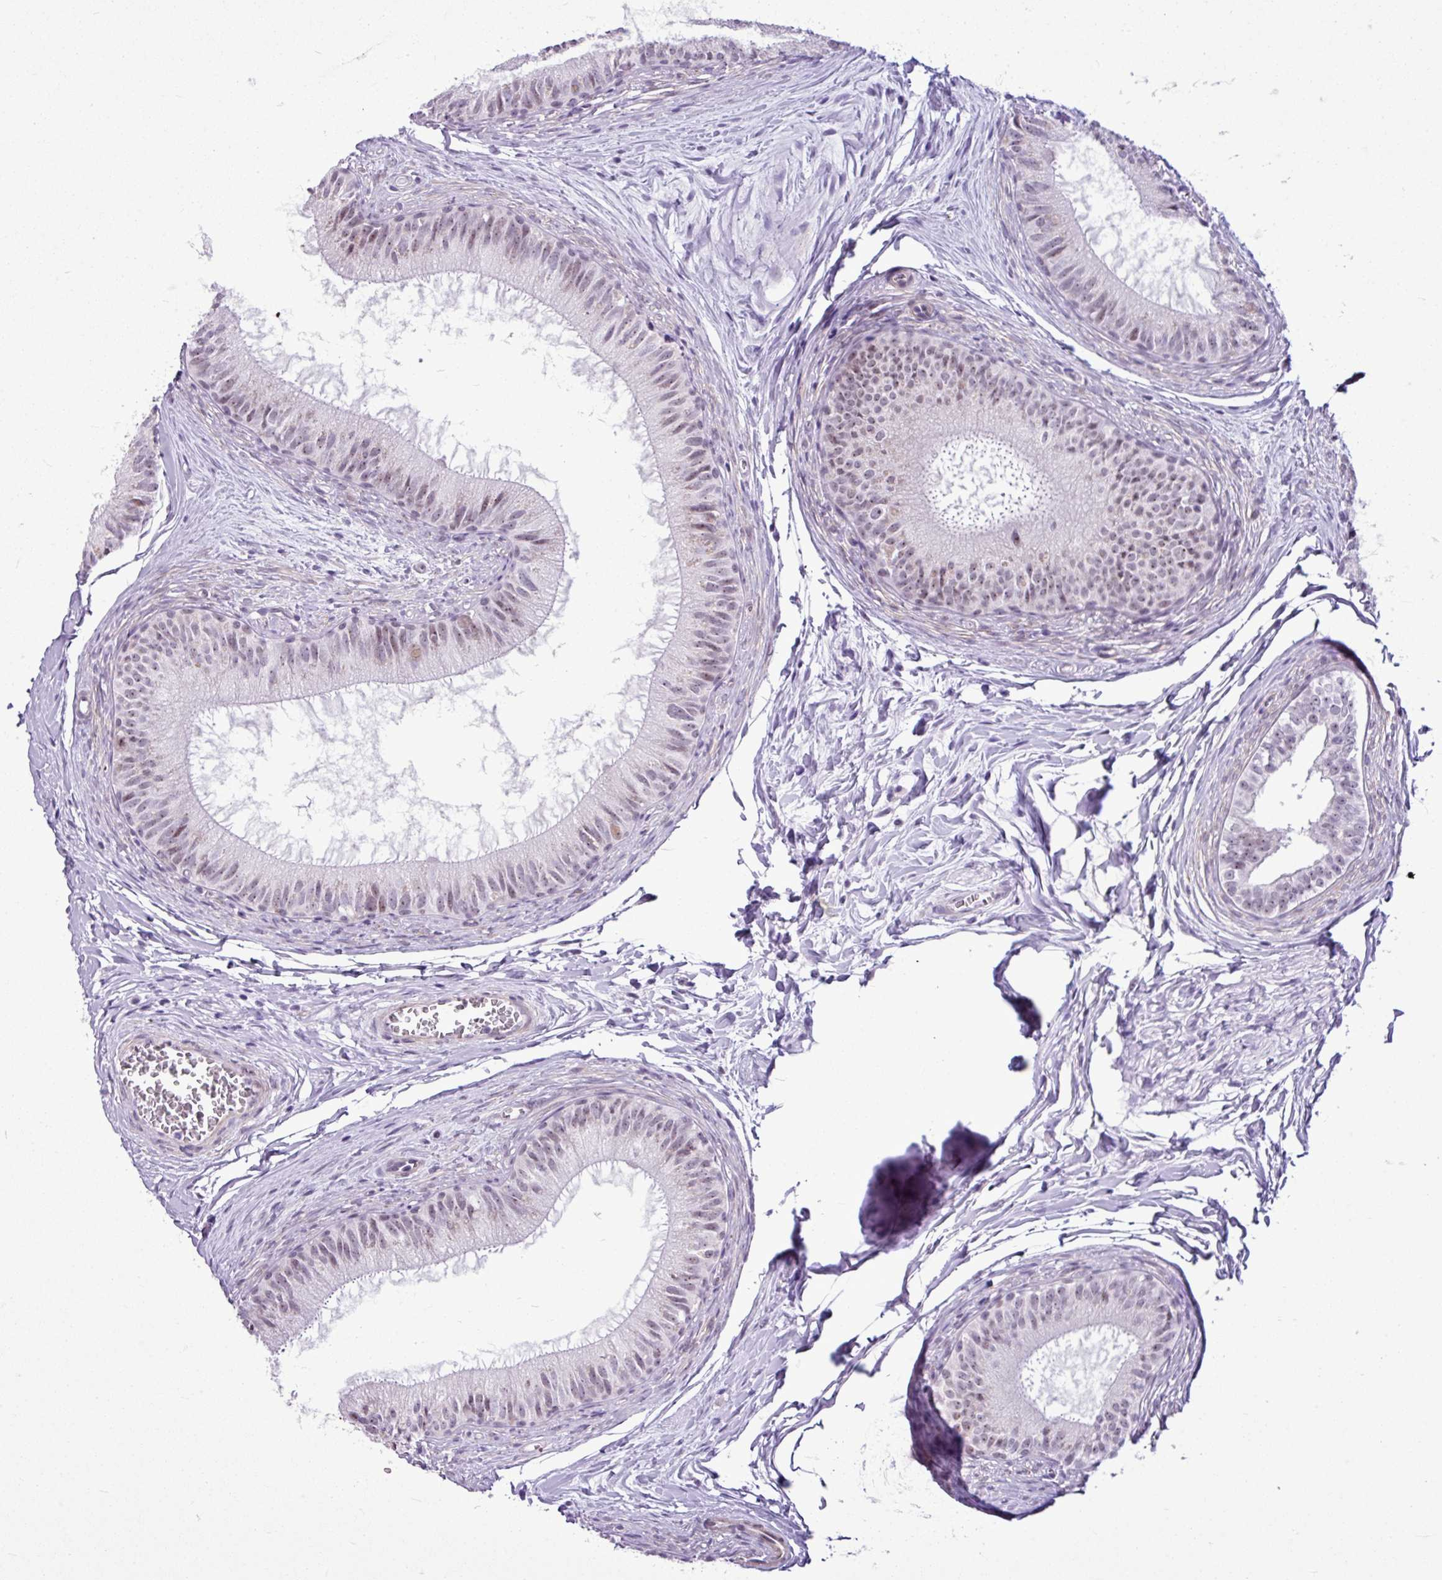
{"staining": {"intensity": "moderate", "quantity": "25%-75%", "location": "cytoplasmic/membranous,nuclear"}, "tissue": "epididymis", "cell_type": "Glandular cells", "image_type": "normal", "snomed": [{"axis": "morphology", "description": "Normal tissue, NOS"}, {"axis": "topography", "description": "Epididymis"}], "caption": "Benign epididymis shows moderate cytoplasmic/membranous,nuclear positivity in approximately 25%-75% of glandular cells (brown staining indicates protein expression, while blue staining denotes nuclei)..", "gene": "UTP18", "patient": {"sex": "male", "age": 25}}